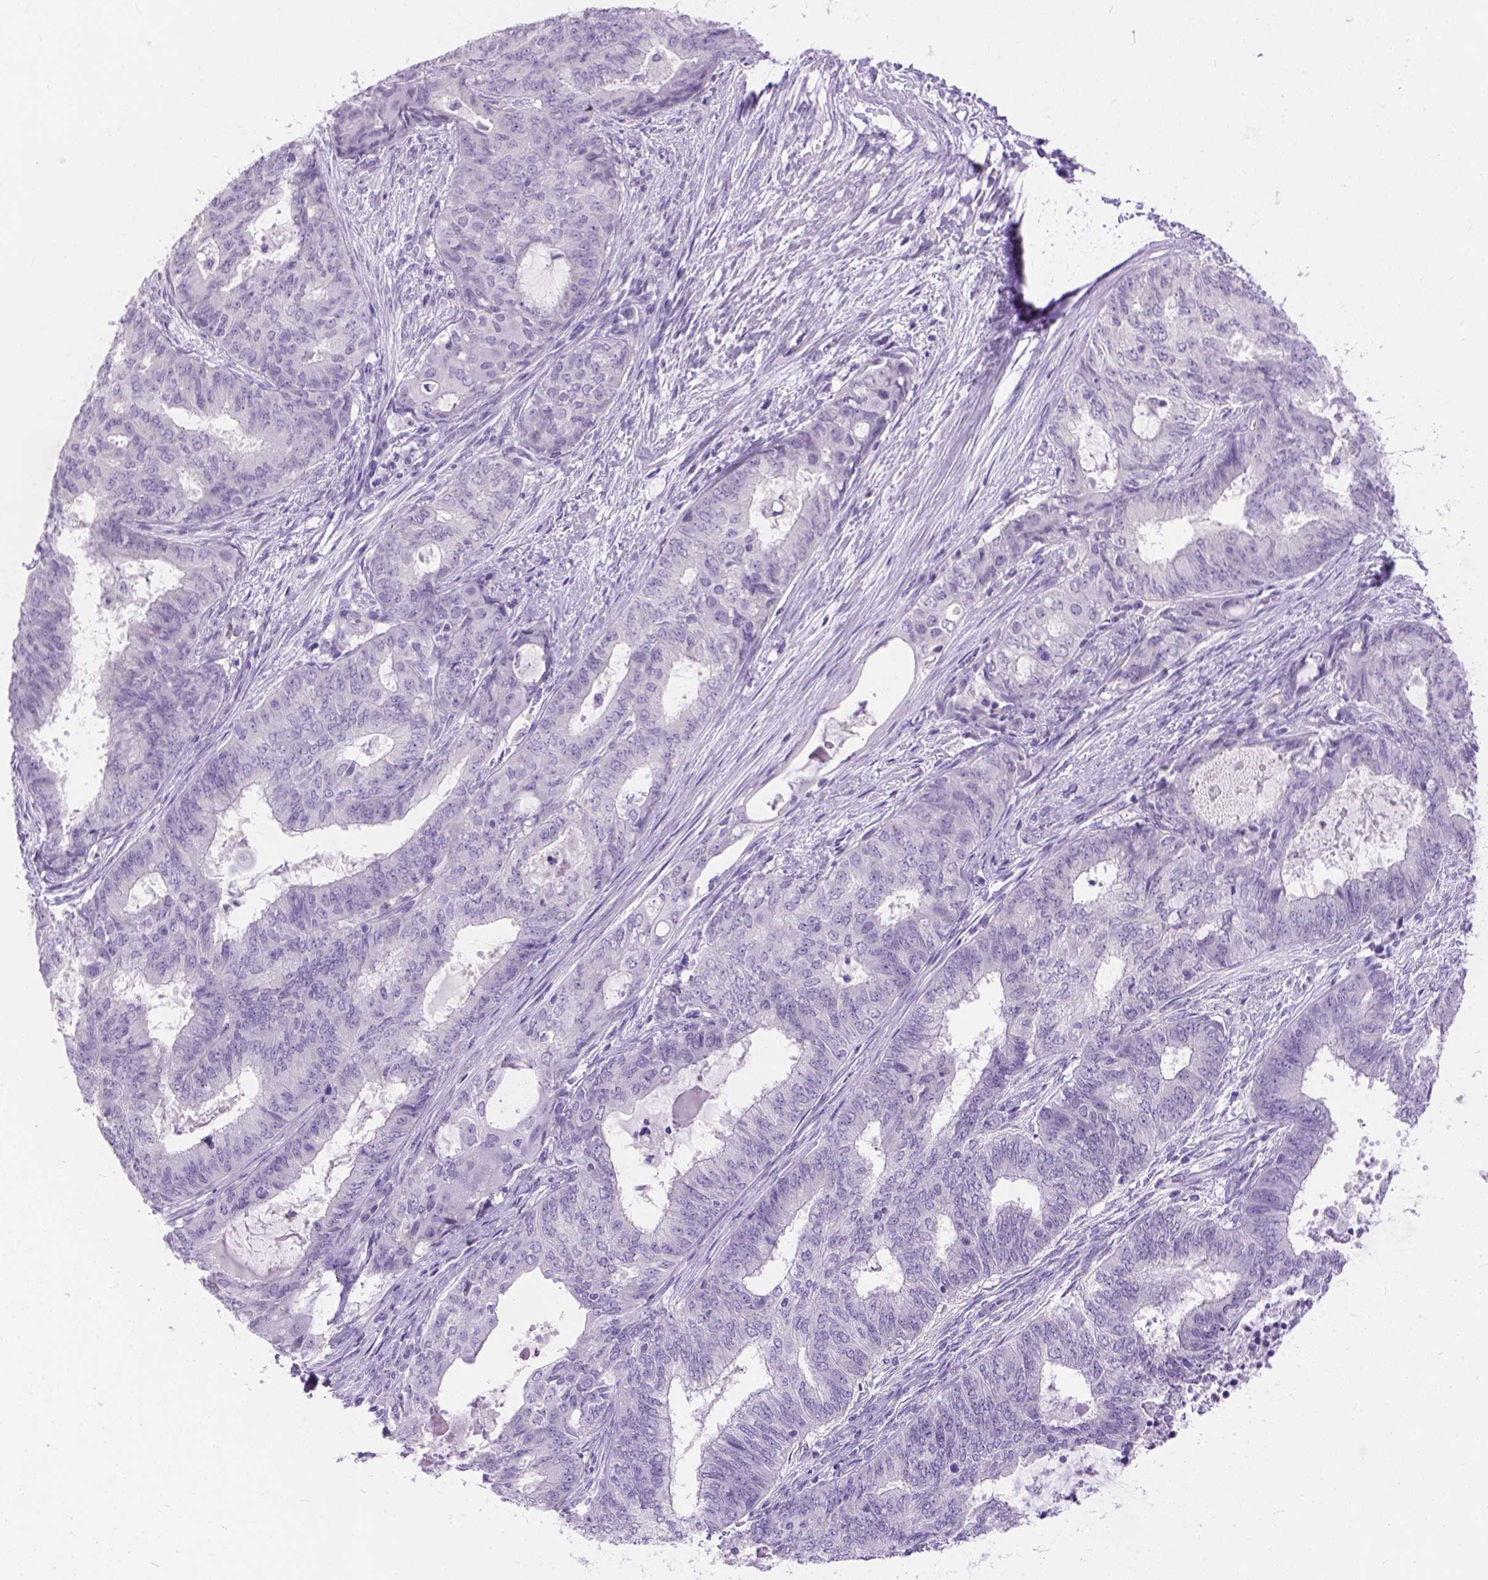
{"staining": {"intensity": "negative", "quantity": "none", "location": "none"}, "tissue": "endometrial cancer", "cell_type": "Tumor cells", "image_type": "cancer", "snomed": [{"axis": "morphology", "description": "Adenocarcinoma, NOS"}, {"axis": "topography", "description": "Endometrium"}], "caption": "A photomicrograph of human adenocarcinoma (endometrial) is negative for staining in tumor cells.", "gene": "TMEM38A", "patient": {"sex": "female", "age": 62}}